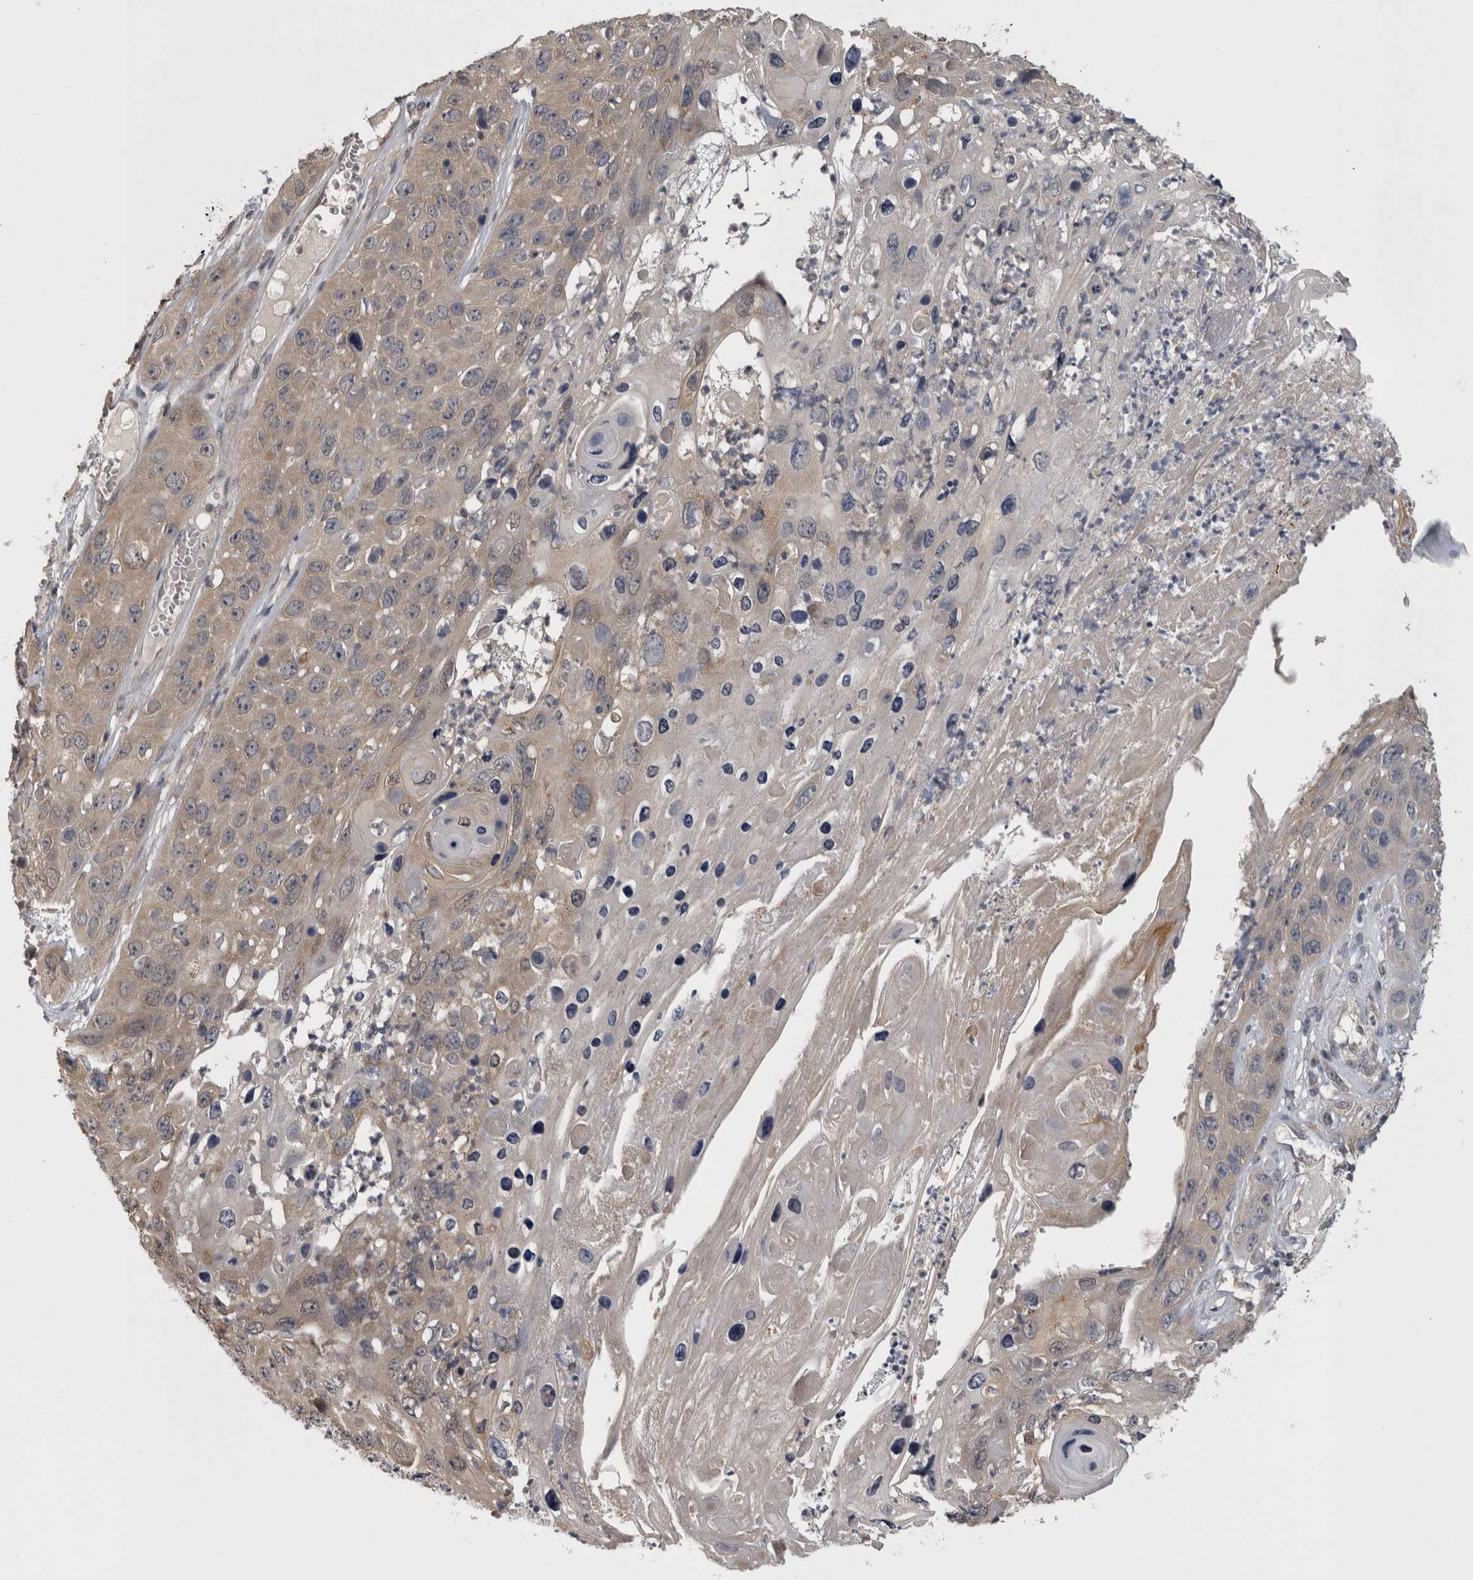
{"staining": {"intensity": "weak", "quantity": "25%-75%", "location": "cytoplasmic/membranous"}, "tissue": "skin cancer", "cell_type": "Tumor cells", "image_type": "cancer", "snomed": [{"axis": "morphology", "description": "Squamous cell carcinoma, NOS"}, {"axis": "topography", "description": "Skin"}], "caption": "Squamous cell carcinoma (skin) was stained to show a protein in brown. There is low levels of weak cytoplasmic/membranous staining in approximately 25%-75% of tumor cells.", "gene": "APRT", "patient": {"sex": "male", "age": 55}}